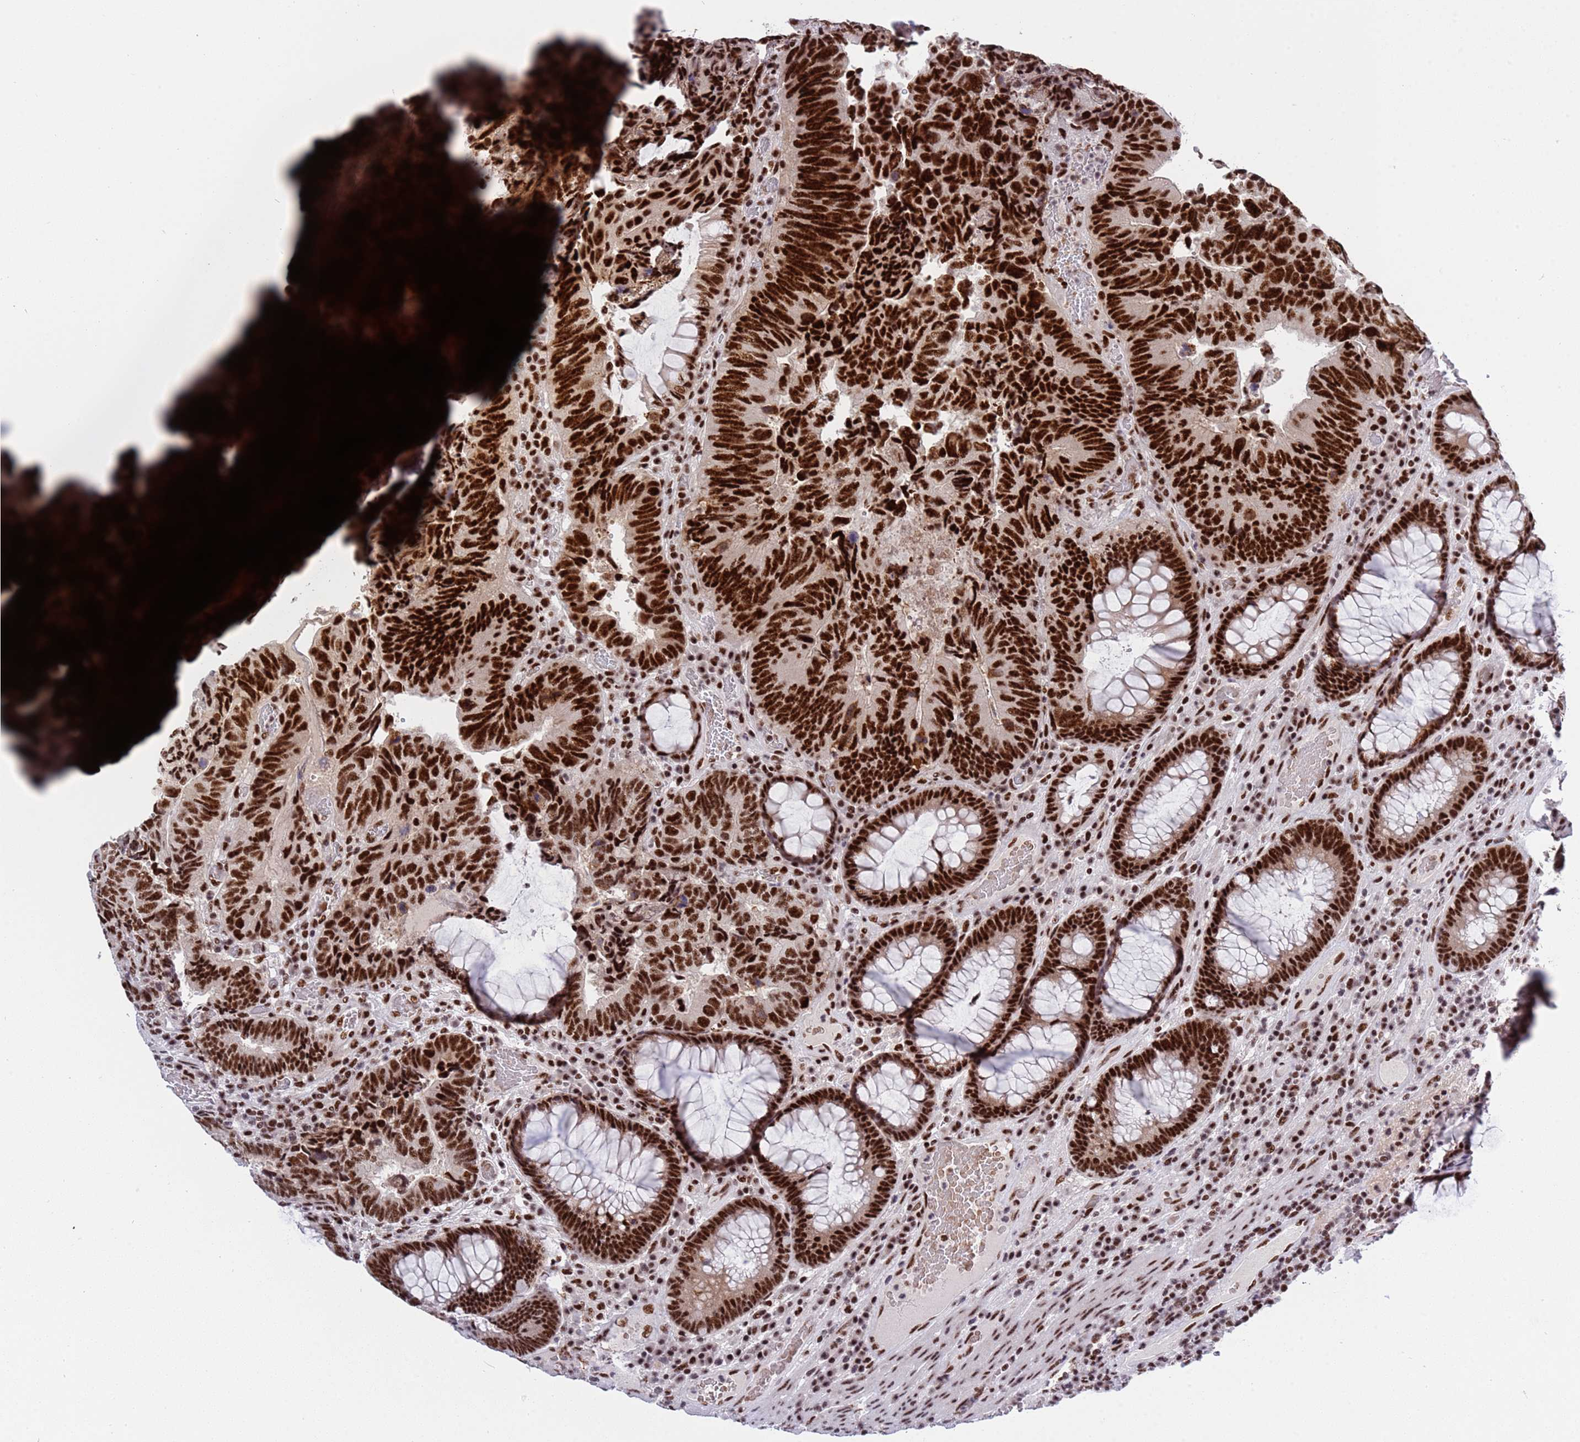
{"staining": {"intensity": "strong", "quantity": ">75%", "location": "nuclear"}, "tissue": "colorectal cancer", "cell_type": "Tumor cells", "image_type": "cancer", "snomed": [{"axis": "morphology", "description": "Adenocarcinoma, NOS"}, {"axis": "topography", "description": "Colon"}], "caption": "This is a histology image of immunohistochemistry staining of colorectal cancer (adenocarcinoma), which shows strong staining in the nuclear of tumor cells.", "gene": "THOC2", "patient": {"sex": "female", "age": 67}}